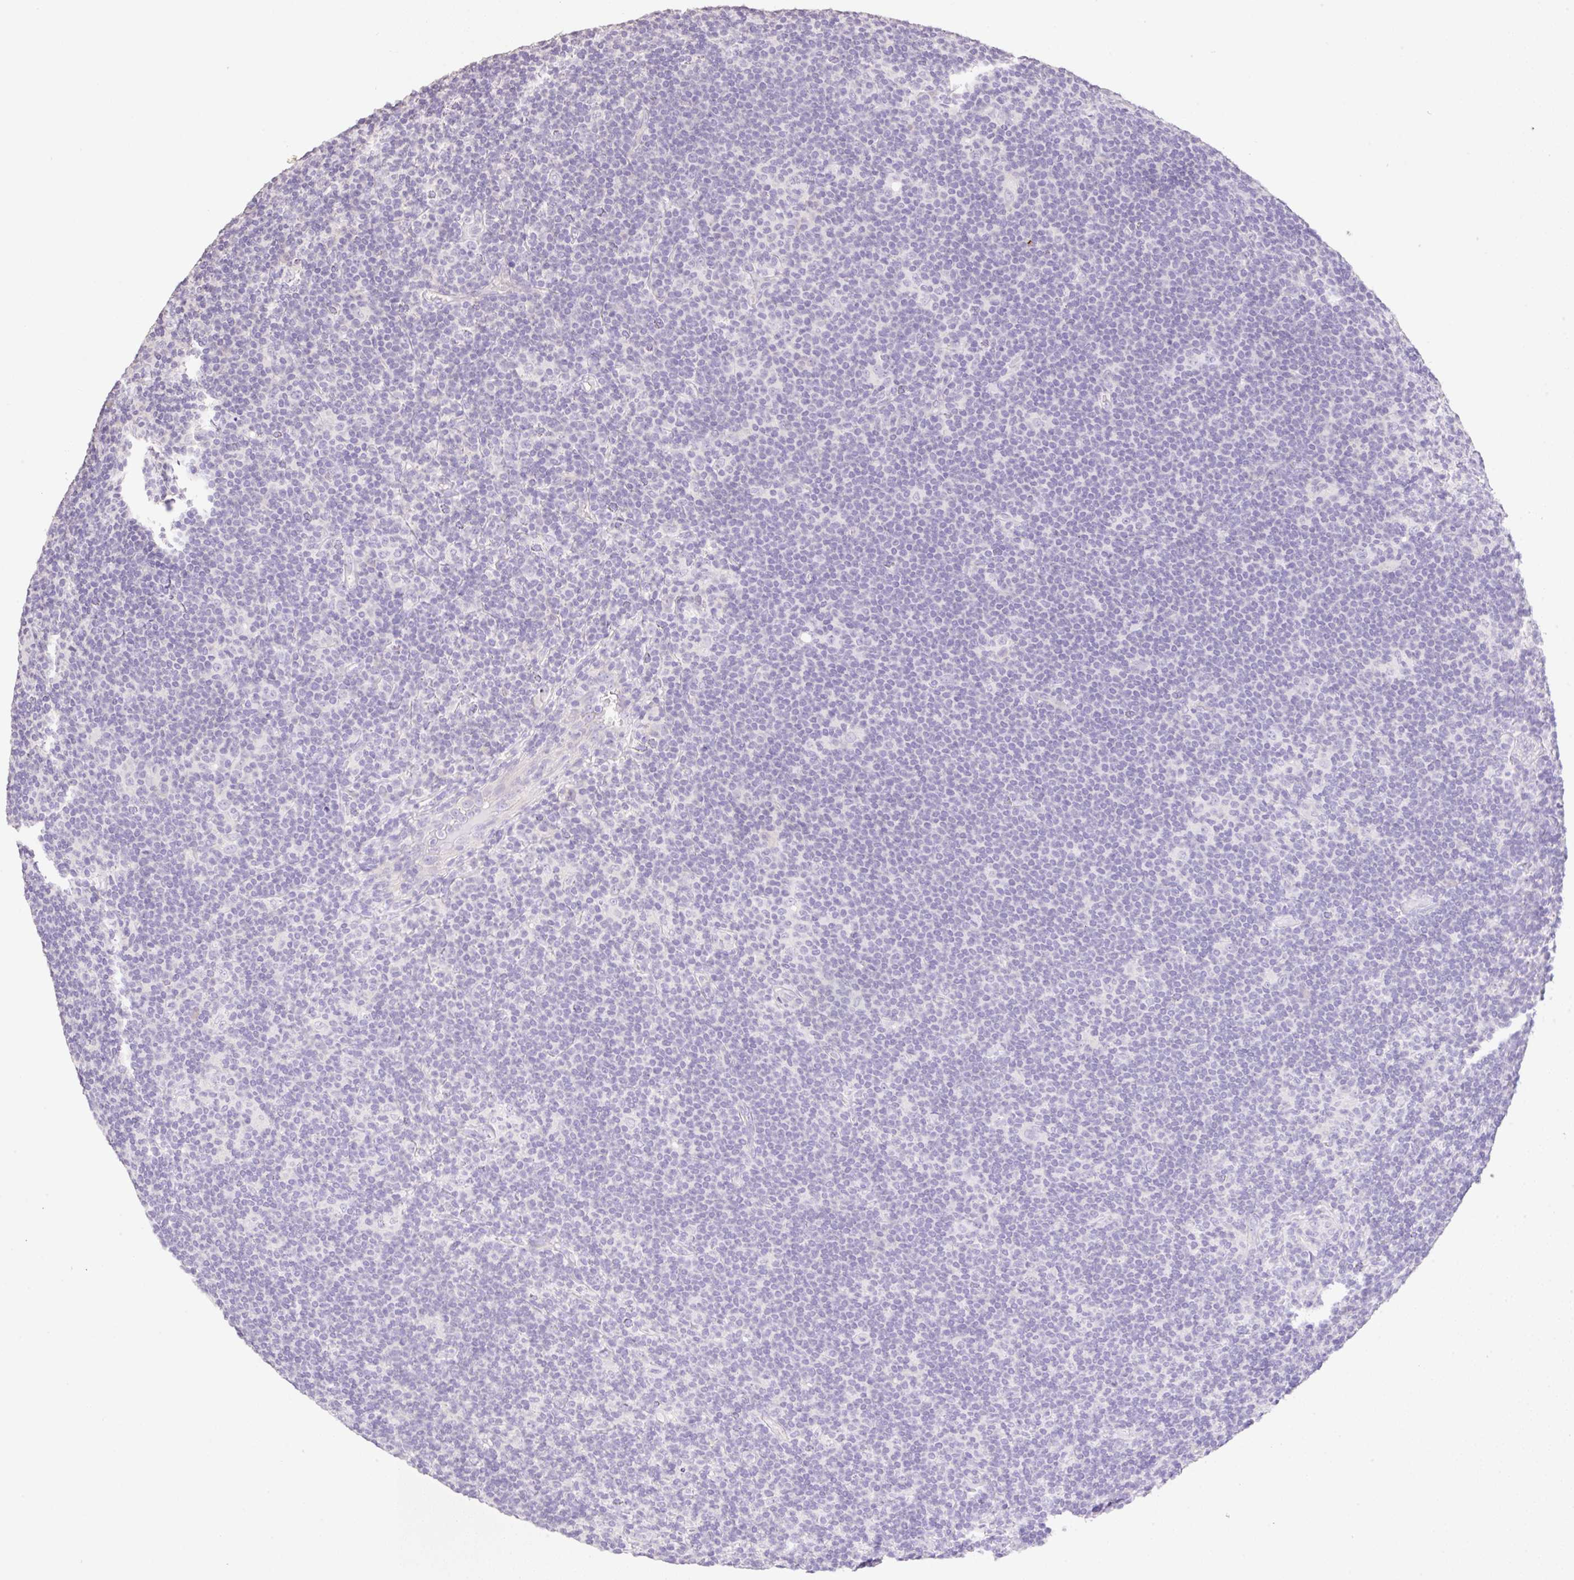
{"staining": {"intensity": "negative", "quantity": "none", "location": "none"}, "tissue": "lymphoma", "cell_type": "Tumor cells", "image_type": "cancer", "snomed": [{"axis": "morphology", "description": "Hodgkin's disease, NOS"}, {"axis": "topography", "description": "Lymph node"}], "caption": "This is a photomicrograph of immunohistochemistry staining of Hodgkin's disease, which shows no expression in tumor cells.", "gene": "HCRTR2", "patient": {"sex": "female", "age": 57}}